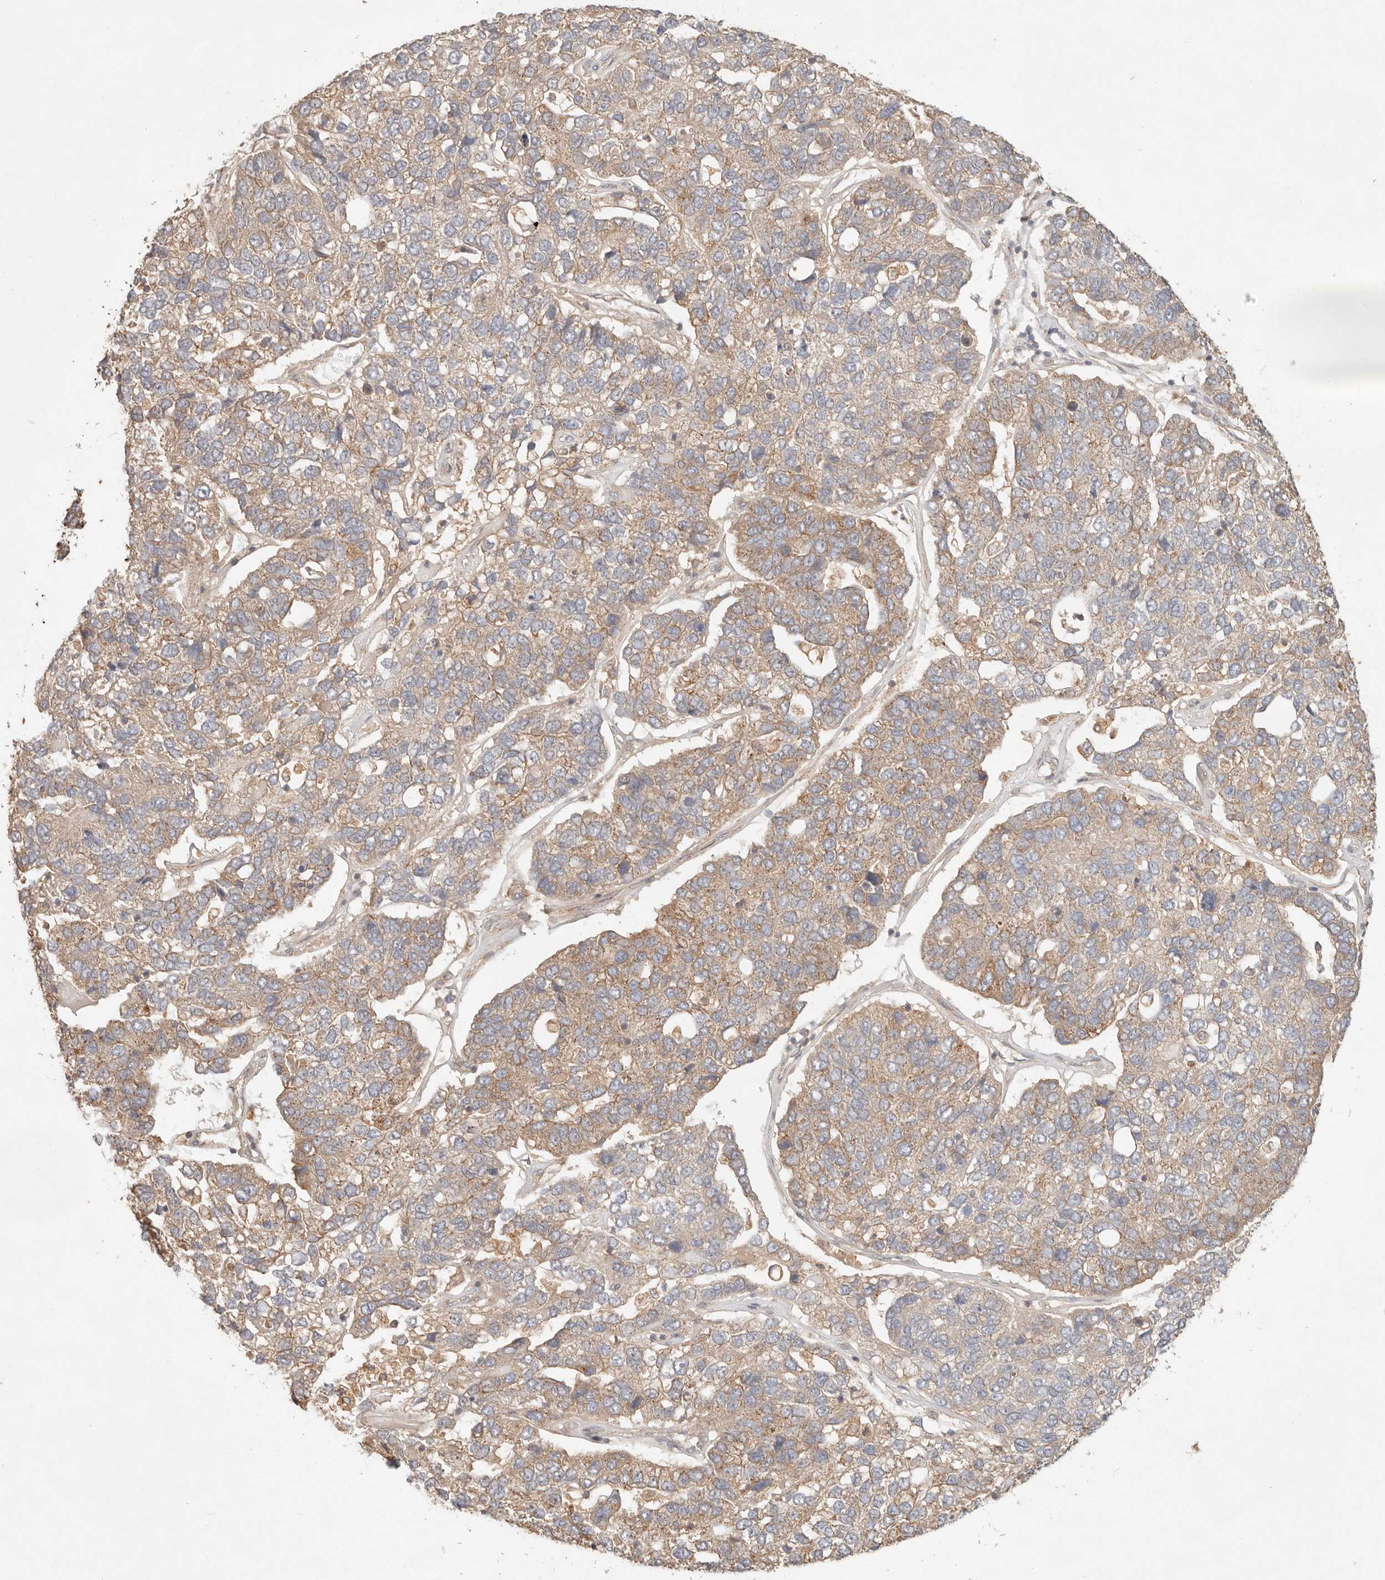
{"staining": {"intensity": "weak", "quantity": ">75%", "location": "cytoplasmic/membranous"}, "tissue": "pancreatic cancer", "cell_type": "Tumor cells", "image_type": "cancer", "snomed": [{"axis": "morphology", "description": "Adenocarcinoma, NOS"}, {"axis": "topography", "description": "Pancreas"}], "caption": "Immunohistochemistry histopathology image of human adenocarcinoma (pancreatic) stained for a protein (brown), which exhibits low levels of weak cytoplasmic/membranous positivity in approximately >75% of tumor cells.", "gene": "HECTD3", "patient": {"sex": "female", "age": 61}}